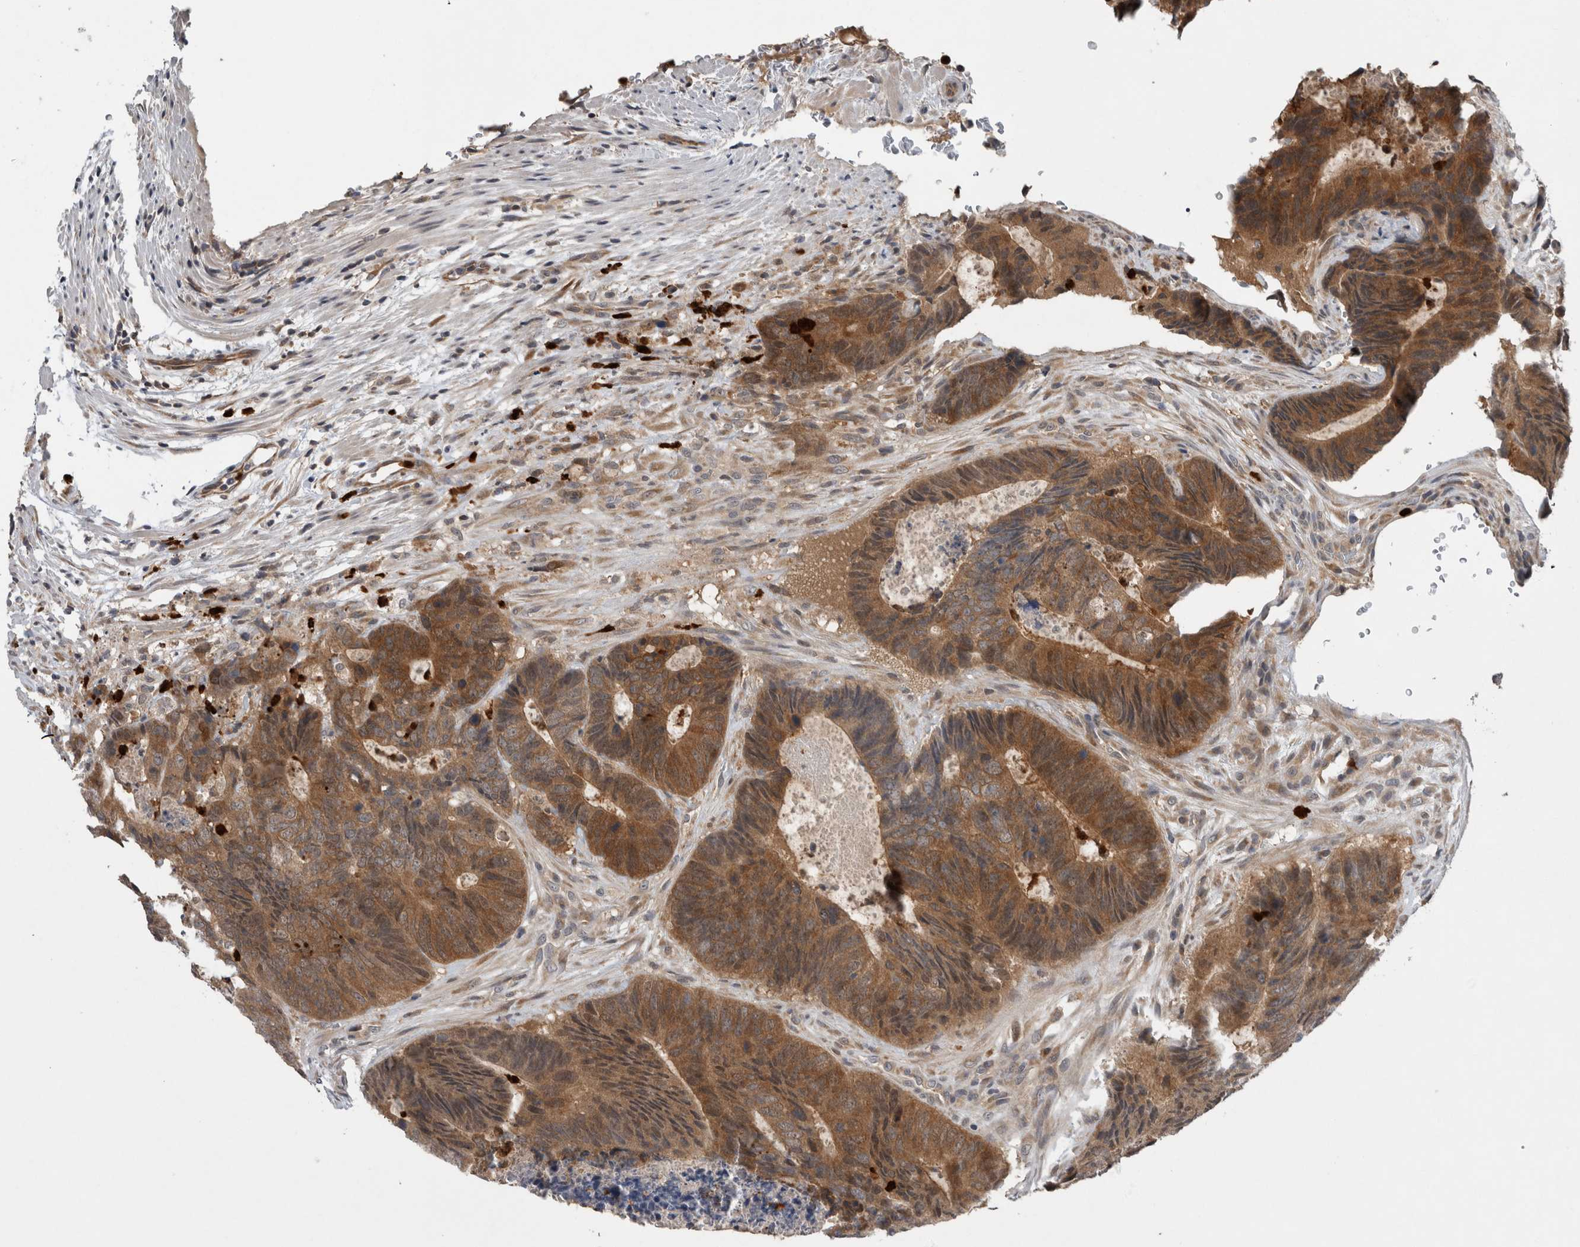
{"staining": {"intensity": "strong", "quantity": ">75%", "location": "cytoplasmic/membranous"}, "tissue": "colorectal cancer", "cell_type": "Tumor cells", "image_type": "cancer", "snomed": [{"axis": "morphology", "description": "Adenocarcinoma, NOS"}, {"axis": "topography", "description": "Colon"}], "caption": "Protein staining demonstrates strong cytoplasmic/membranous expression in approximately >75% of tumor cells in colorectal cancer. The staining was performed using DAB (3,3'-diaminobenzidine), with brown indicating positive protein expression. Nuclei are stained blue with hematoxylin.", "gene": "PDCD2", "patient": {"sex": "male", "age": 56}}